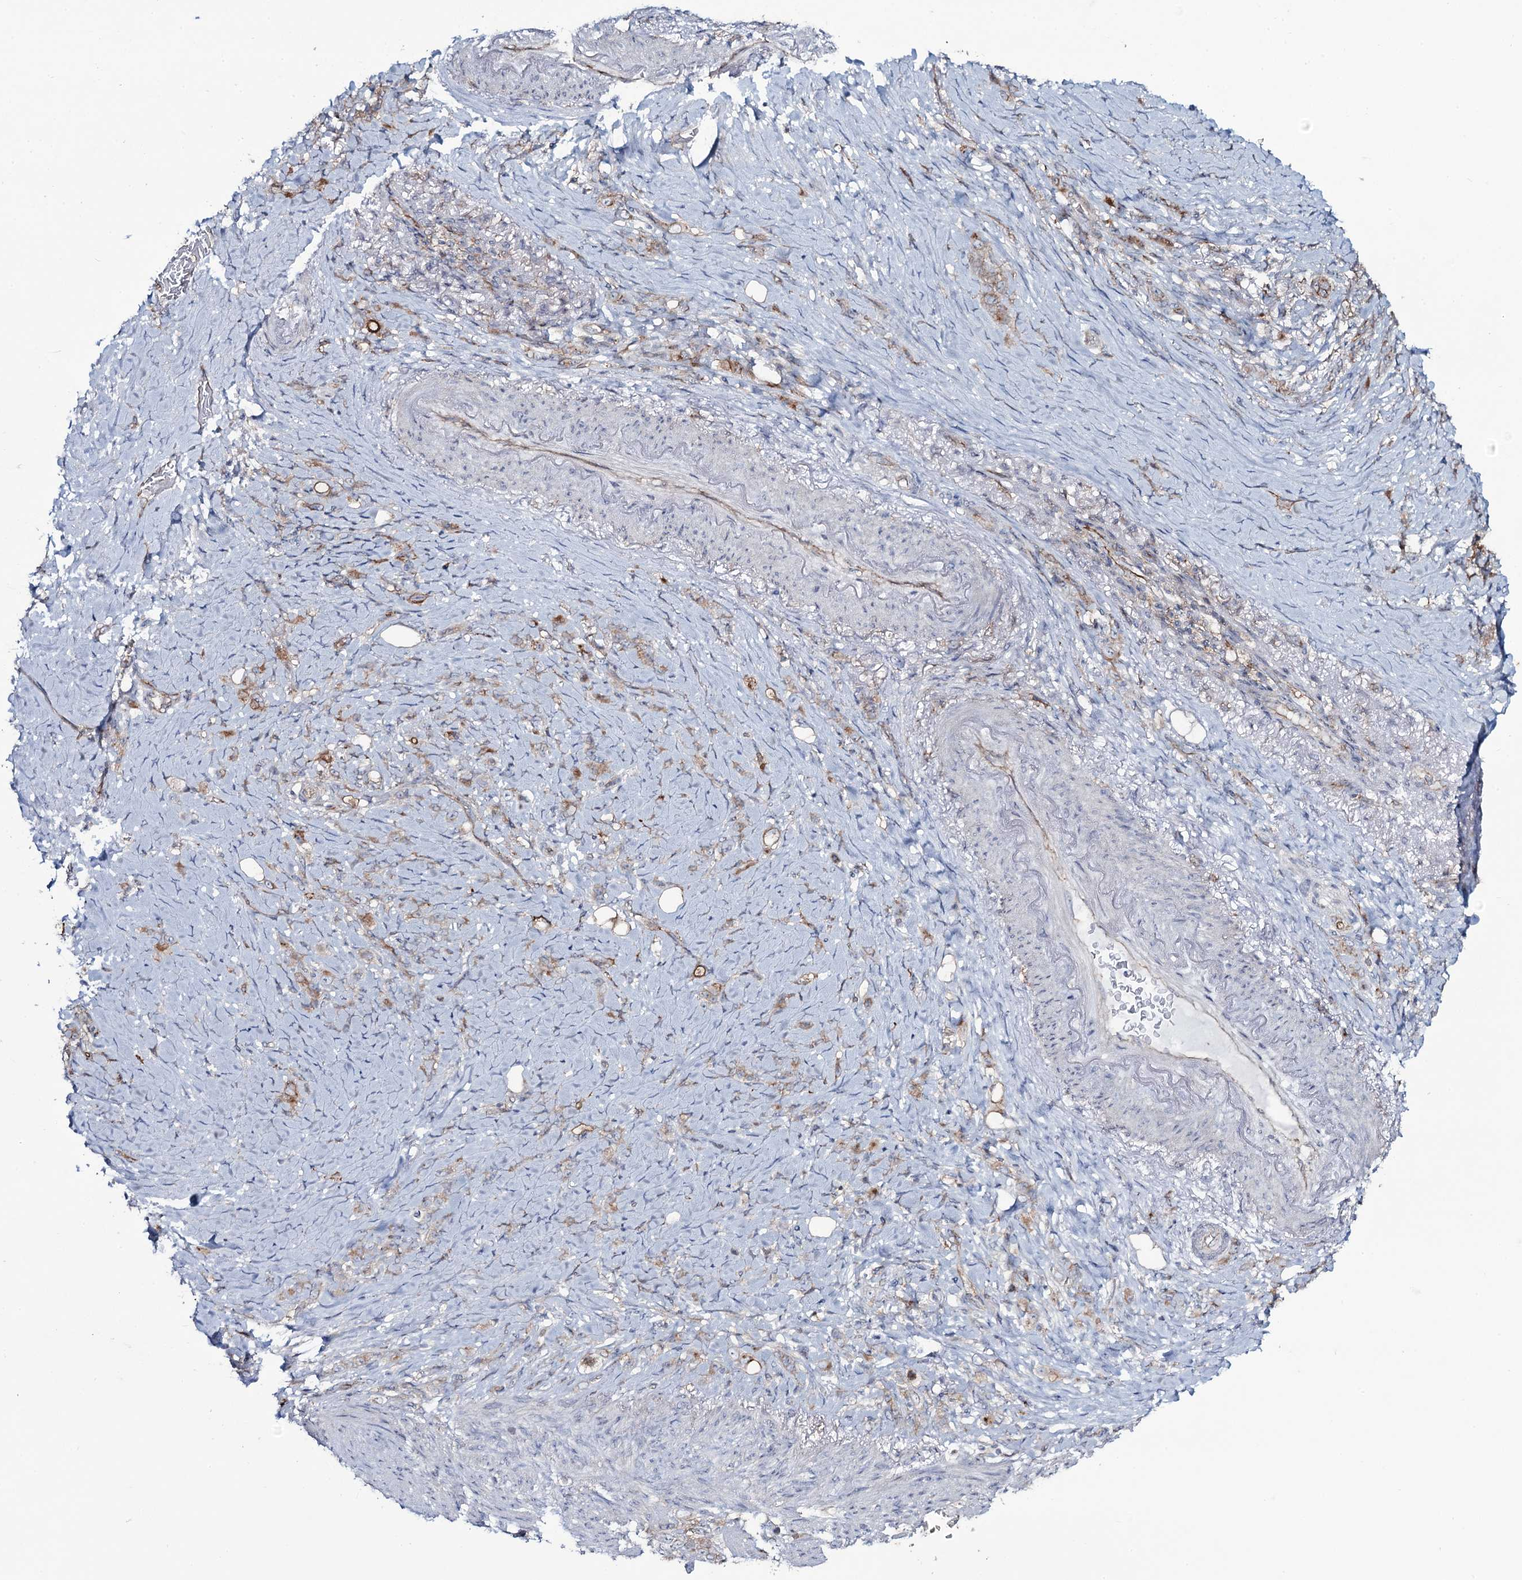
{"staining": {"intensity": "moderate", "quantity": ">75%", "location": "cytoplasmic/membranous"}, "tissue": "stomach cancer", "cell_type": "Tumor cells", "image_type": "cancer", "snomed": [{"axis": "morphology", "description": "Adenocarcinoma, NOS"}, {"axis": "topography", "description": "Stomach"}], "caption": "The histopathology image displays a brown stain indicating the presence of a protein in the cytoplasmic/membranous of tumor cells in stomach cancer.", "gene": "SNAP23", "patient": {"sex": "female", "age": 79}}